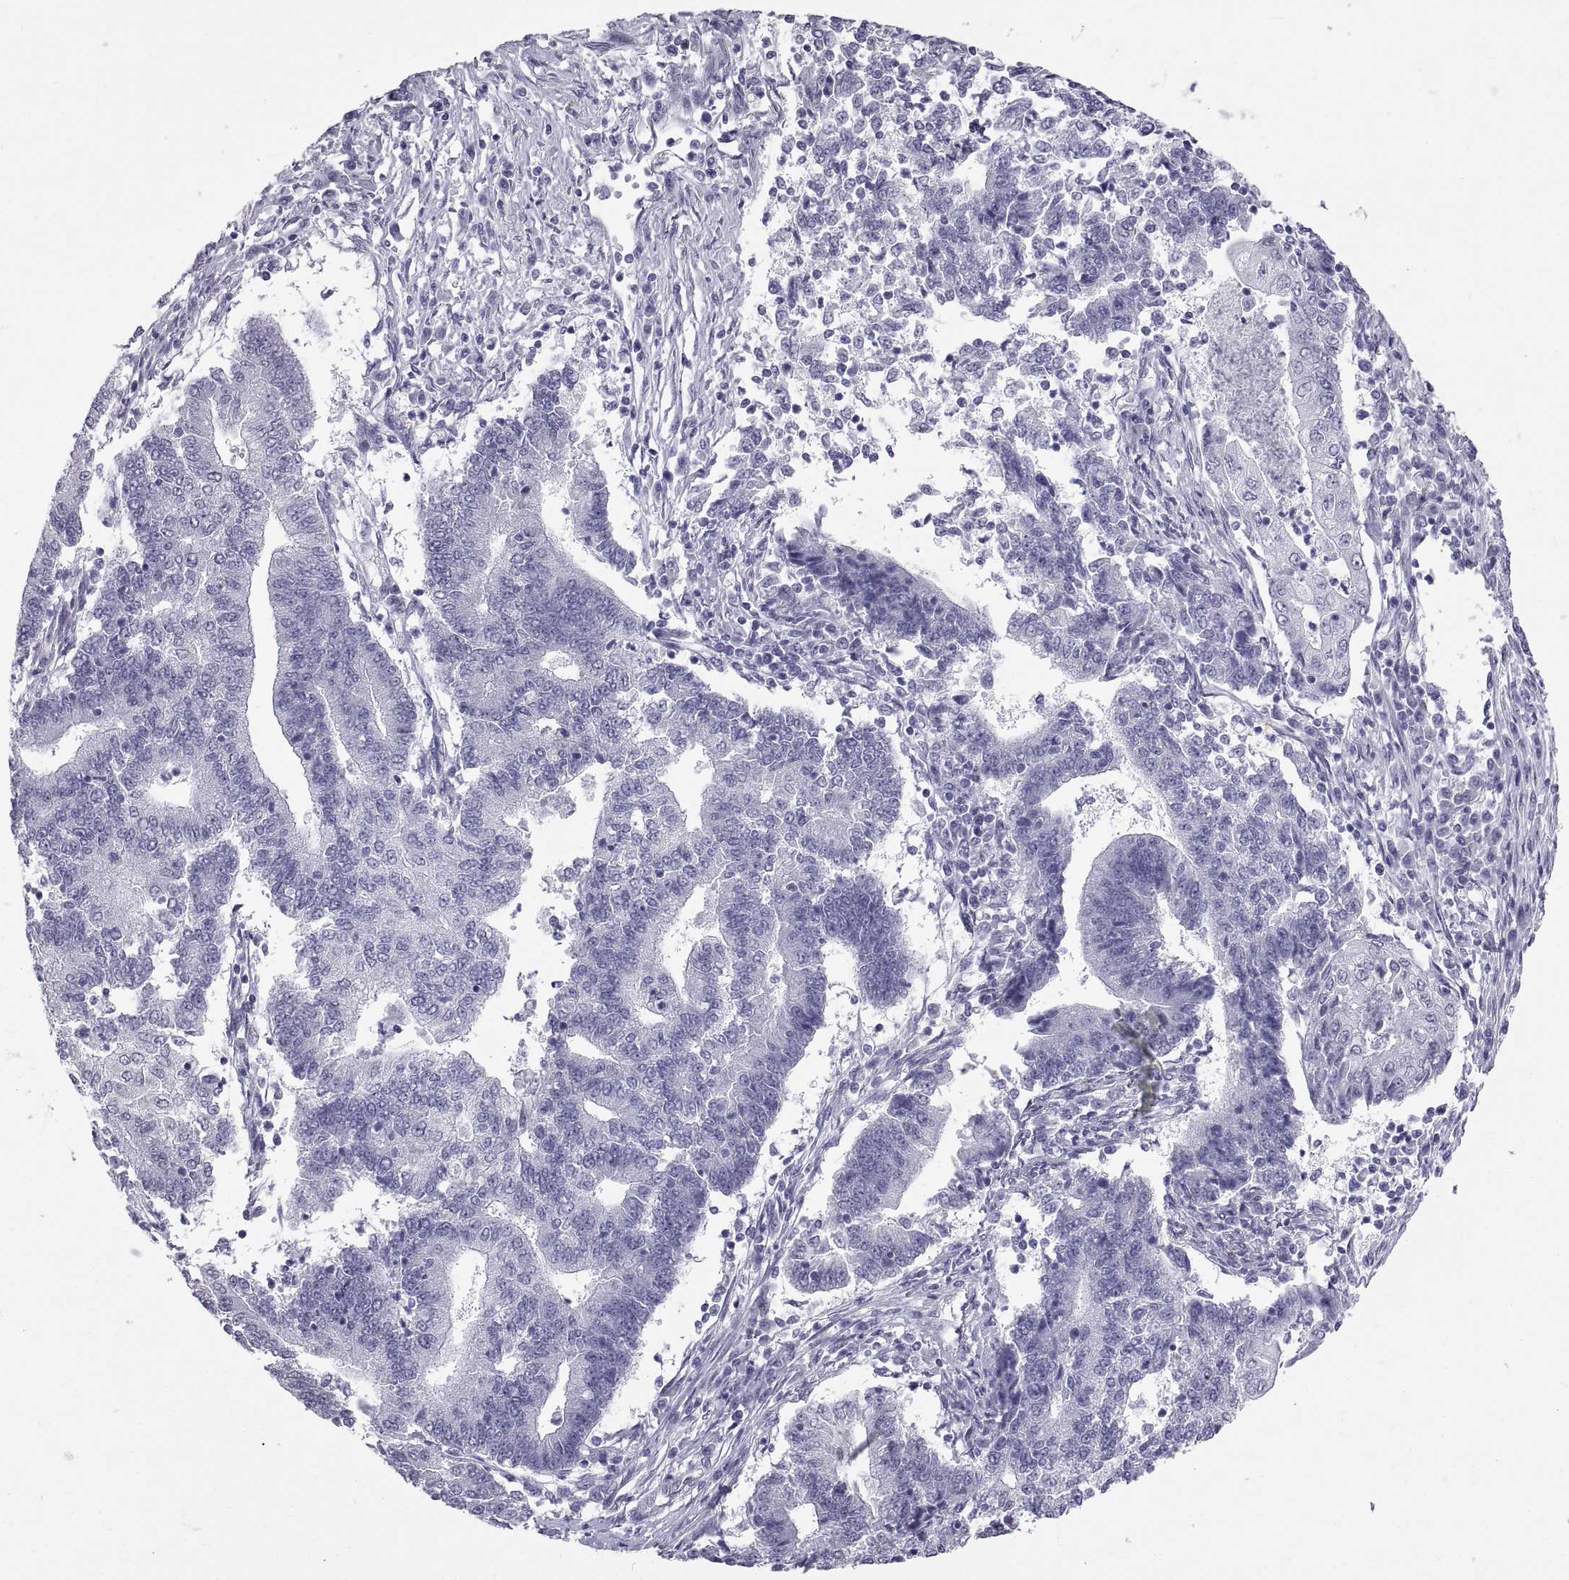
{"staining": {"intensity": "negative", "quantity": "none", "location": "none"}, "tissue": "endometrial cancer", "cell_type": "Tumor cells", "image_type": "cancer", "snomed": [{"axis": "morphology", "description": "Adenocarcinoma, NOS"}, {"axis": "topography", "description": "Uterus"}, {"axis": "topography", "description": "Endometrium"}], "caption": "DAB (3,3'-diaminobenzidine) immunohistochemical staining of human endometrial cancer (adenocarcinoma) exhibits no significant staining in tumor cells.", "gene": "KRT77", "patient": {"sex": "female", "age": 54}}